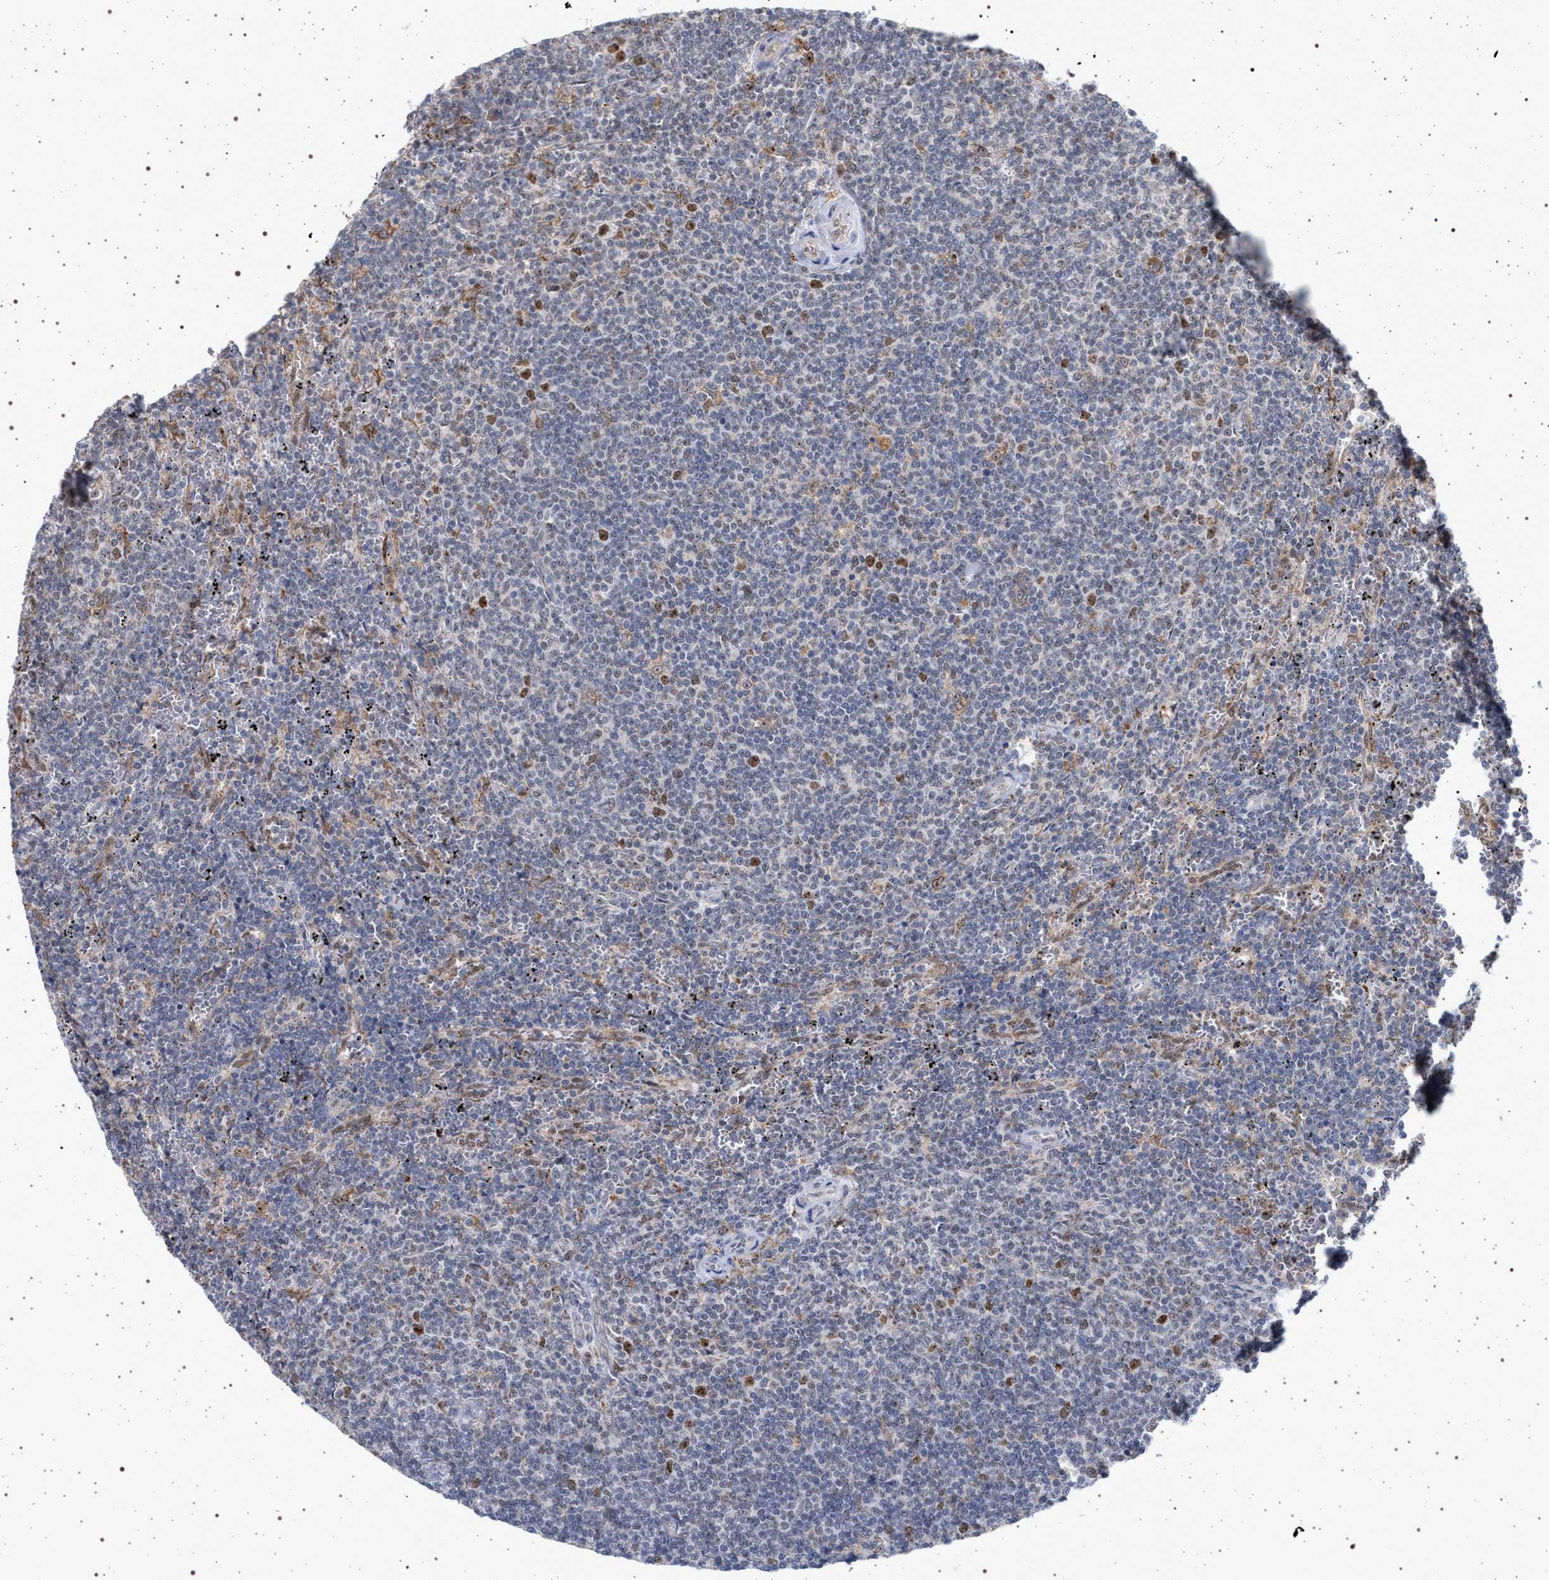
{"staining": {"intensity": "strong", "quantity": "<25%", "location": "nuclear"}, "tissue": "lymphoma", "cell_type": "Tumor cells", "image_type": "cancer", "snomed": [{"axis": "morphology", "description": "Malignant lymphoma, non-Hodgkin's type, Low grade"}, {"axis": "topography", "description": "Spleen"}], "caption": "Immunohistochemical staining of human lymphoma displays medium levels of strong nuclear protein expression in about <25% of tumor cells. The protein of interest is stained brown, and the nuclei are stained in blue (DAB IHC with brightfield microscopy, high magnification).", "gene": "ELAC2", "patient": {"sex": "female", "age": 50}}